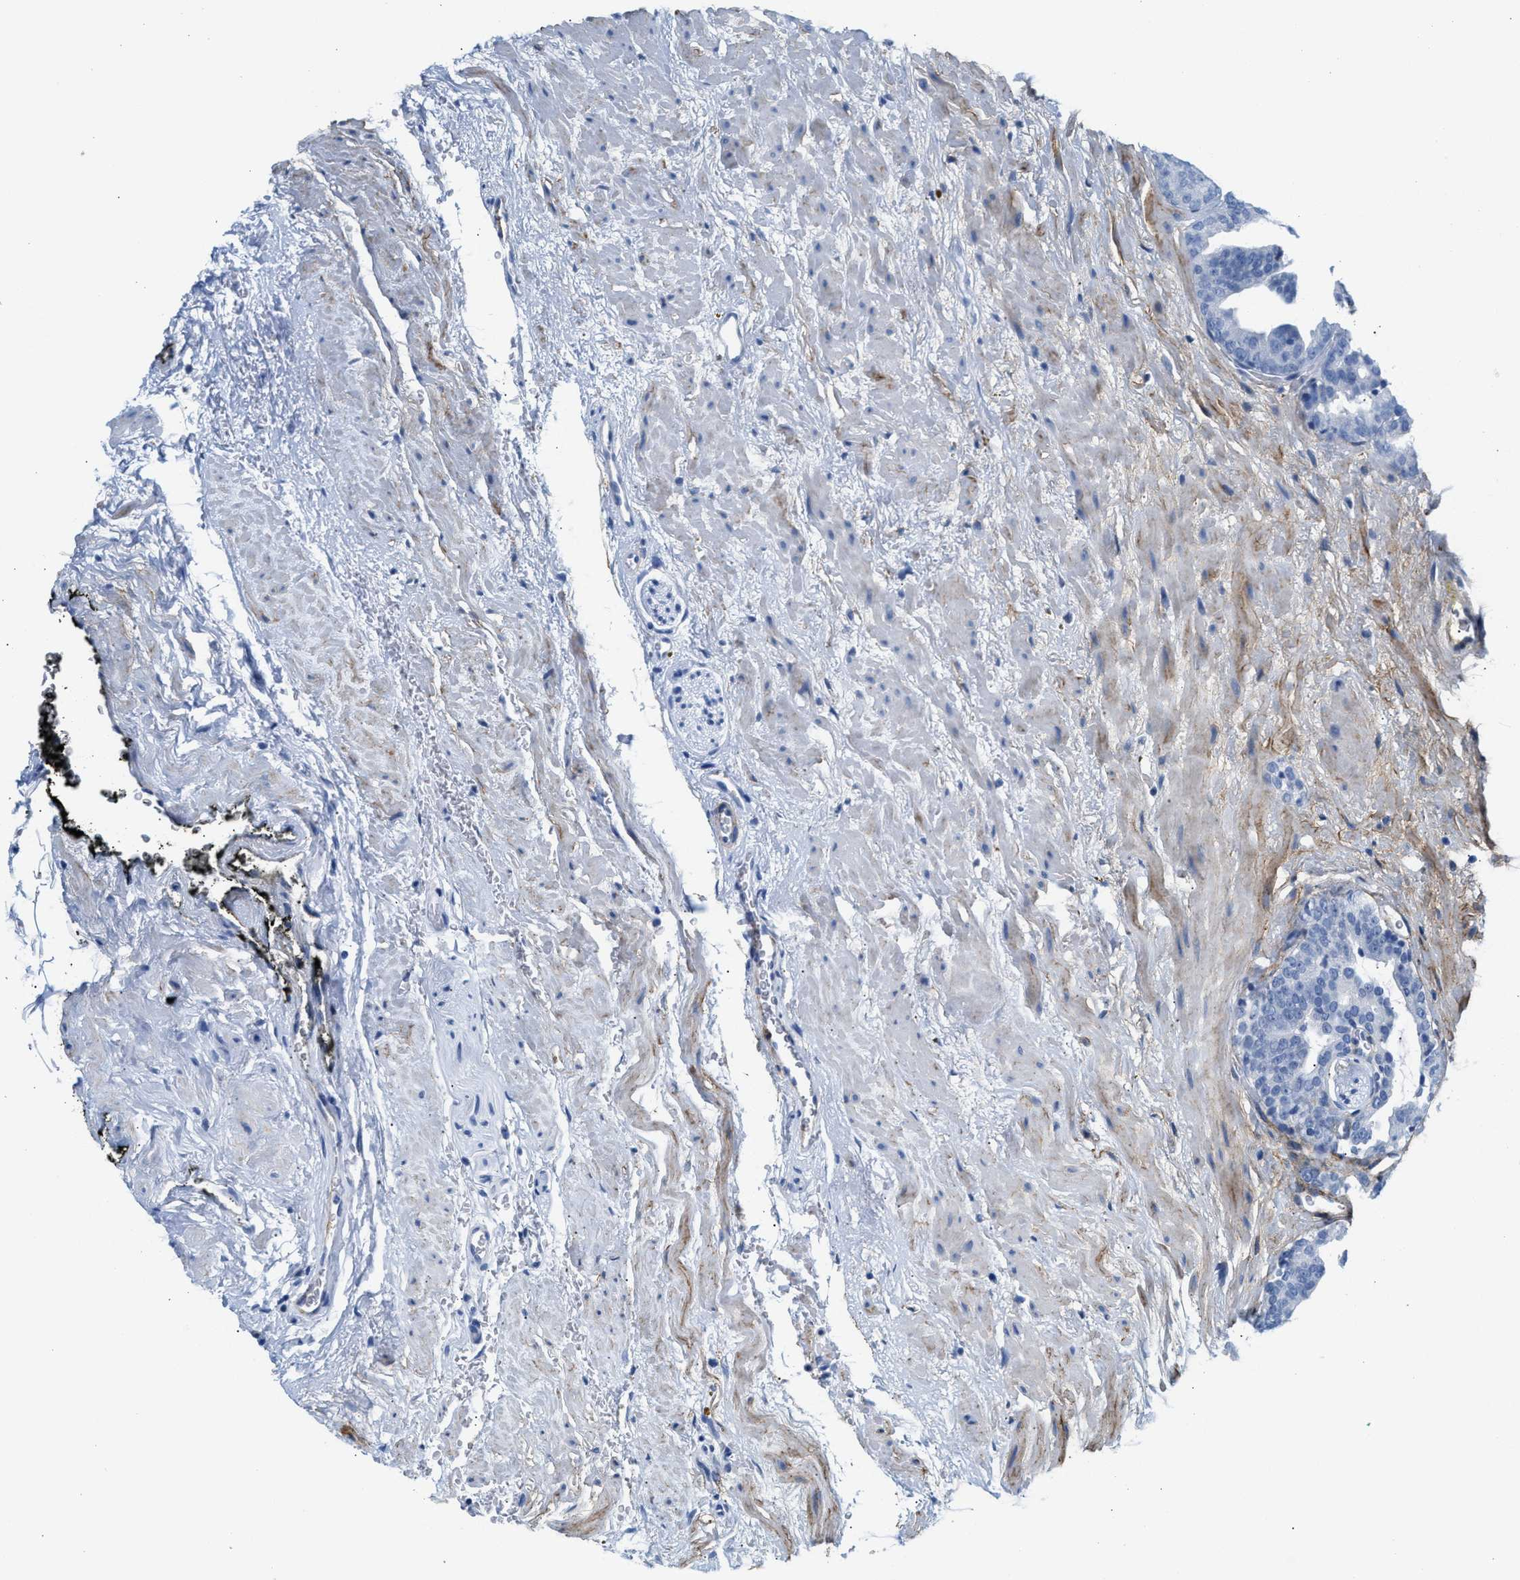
{"staining": {"intensity": "negative", "quantity": "none", "location": "none"}, "tissue": "prostate cancer", "cell_type": "Tumor cells", "image_type": "cancer", "snomed": [{"axis": "morphology", "description": "Adenocarcinoma, Low grade"}, {"axis": "topography", "description": "Prostate"}], "caption": "Prostate cancer was stained to show a protein in brown. There is no significant positivity in tumor cells.", "gene": "TNR", "patient": {"sex": "male", "age": 63}}